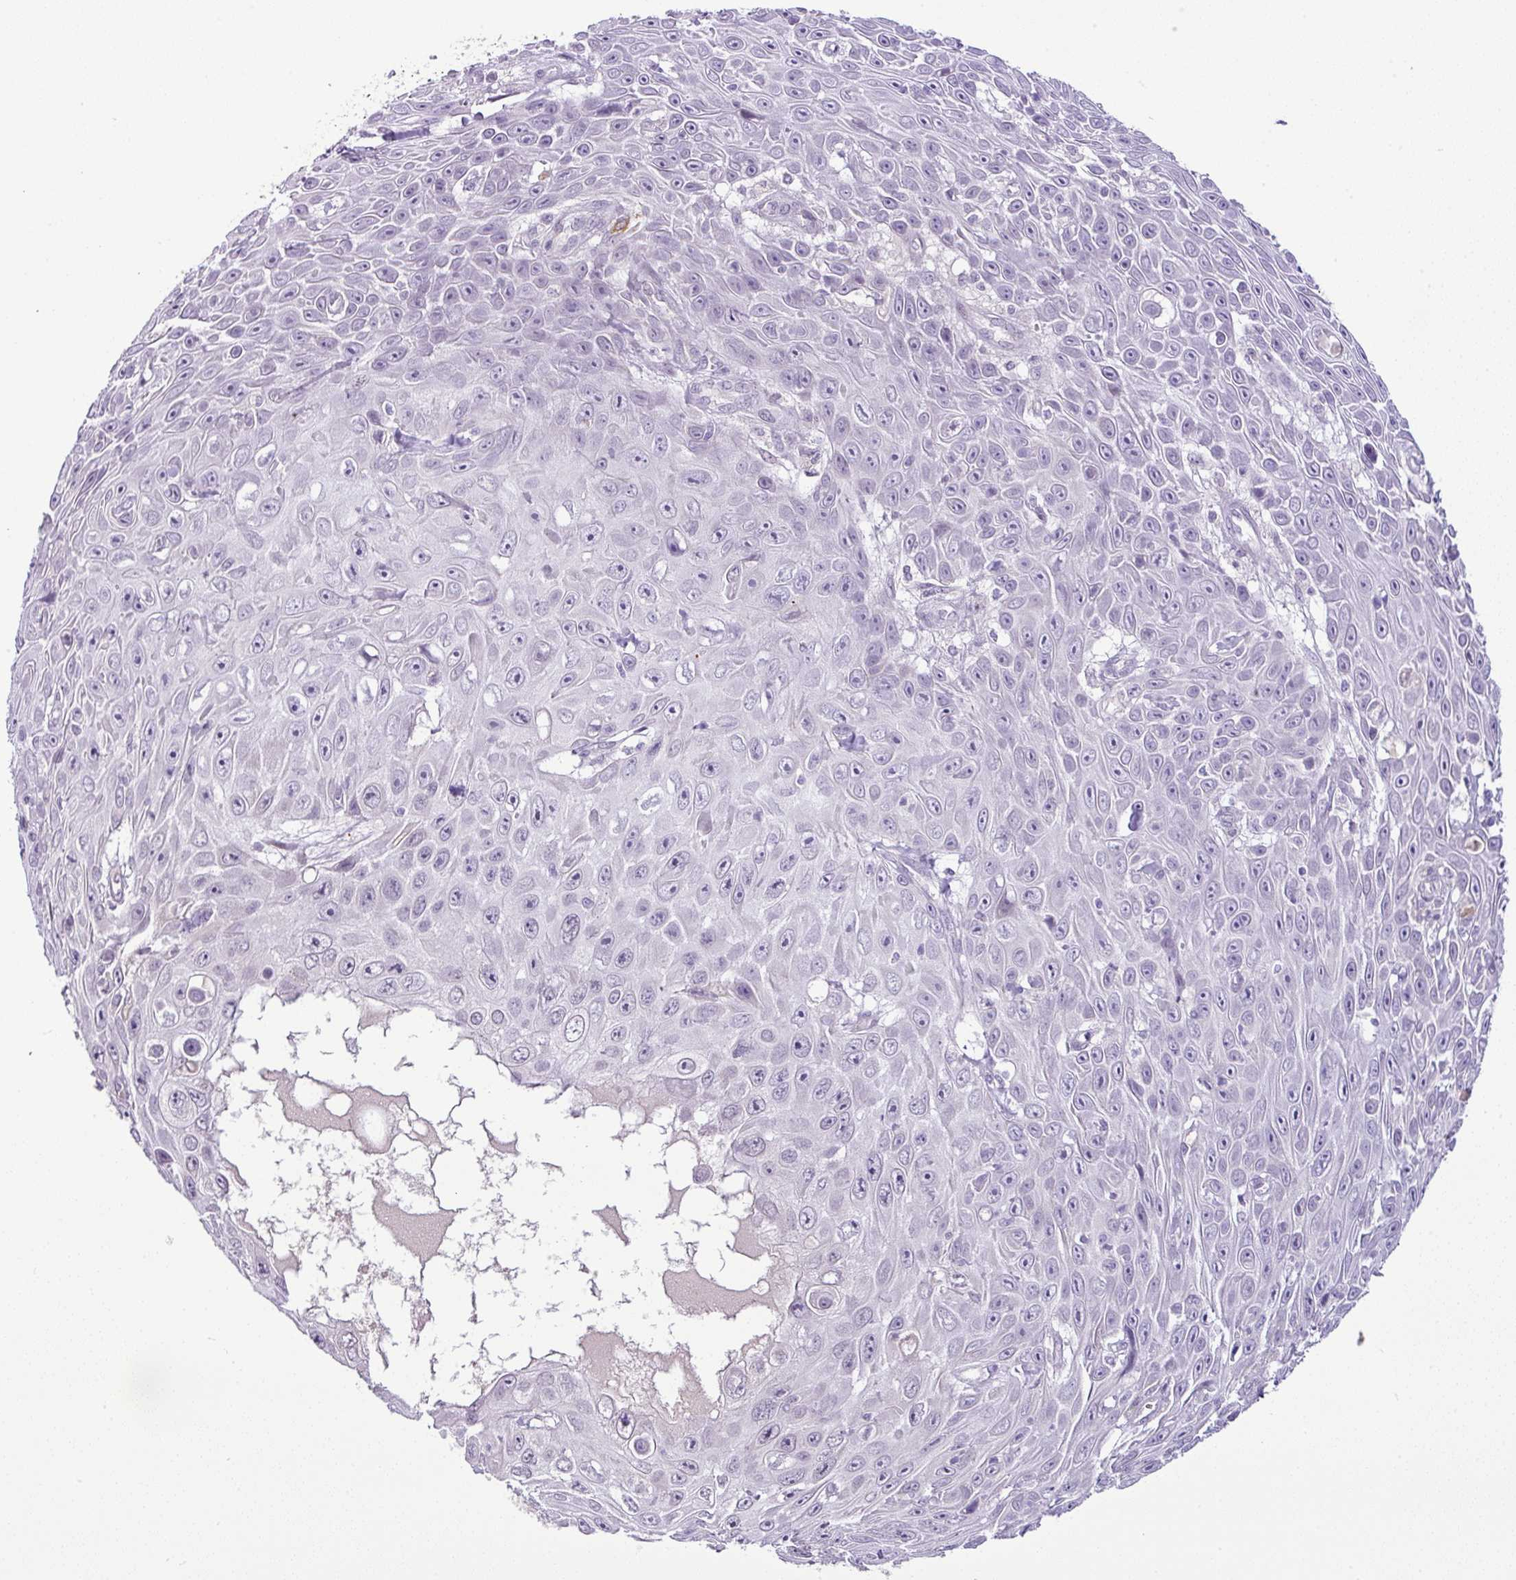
{"staining": {"intensity": "negative", "quantity": "none", "location": "none"}, "tissue": "skin cancer", "cell_type": "Tumor cells", "image_type": "cancer", "snomed": [{"axis": "morphology", "description": "Squamous cell carcinoma, NOS"}, {"axis": "topography", "description": "Skin"}], "caption": "The immunohistochemistry (IHC) photomicrograph has no significant expression in tumor cells of skin squamous cell carcinoma tissue. Brightfield microscopy of immunohistochemistry stained with DAB (brown) and hematoxylin (blue), captured at high magnification.", "gene": "CMTM5", "patient": {"sex": "male", "age": 82}}